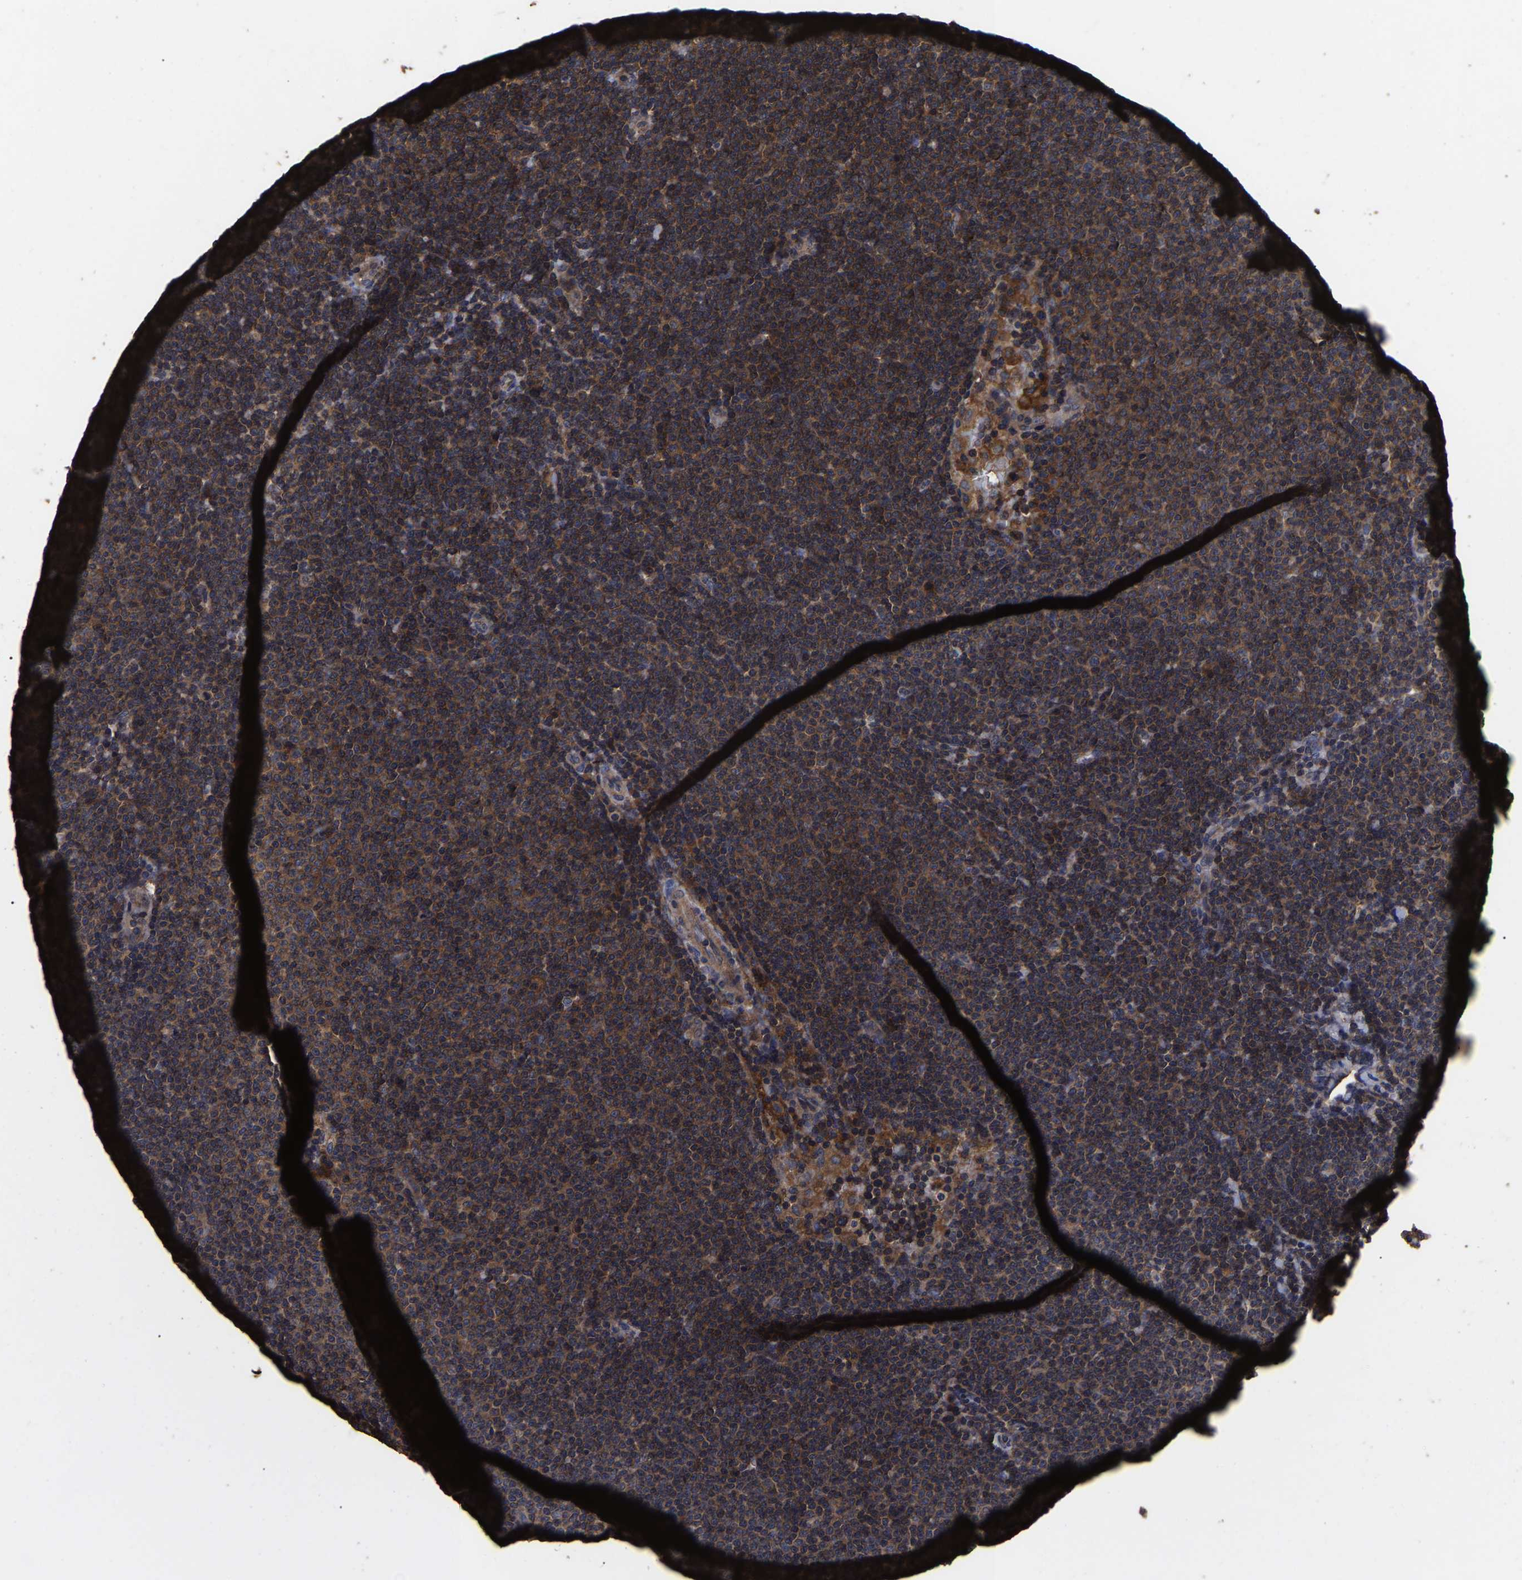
{"staining": {"intensity": "moderate", "quantity": ">75%", "location": "cytoplasmic/membranous"}, "tissue": "lymphoma", "cell_type": "Tumor cells", "image_type": "cancer", "snomed": [{"axis": "morphology", "description": "Malignant lymphoma, non-Hodgkin's type, Low grade"}, {"axis": "topography", "description": "Lymph node"}], "caption": "Immunohistochemical staining of lymphoma displays medium levels of moderate cytoplasmic/membranous expression in about >75% of tumor cells.", "gene": "ITCH", "patient": {"sex": "female", "age": 53}}